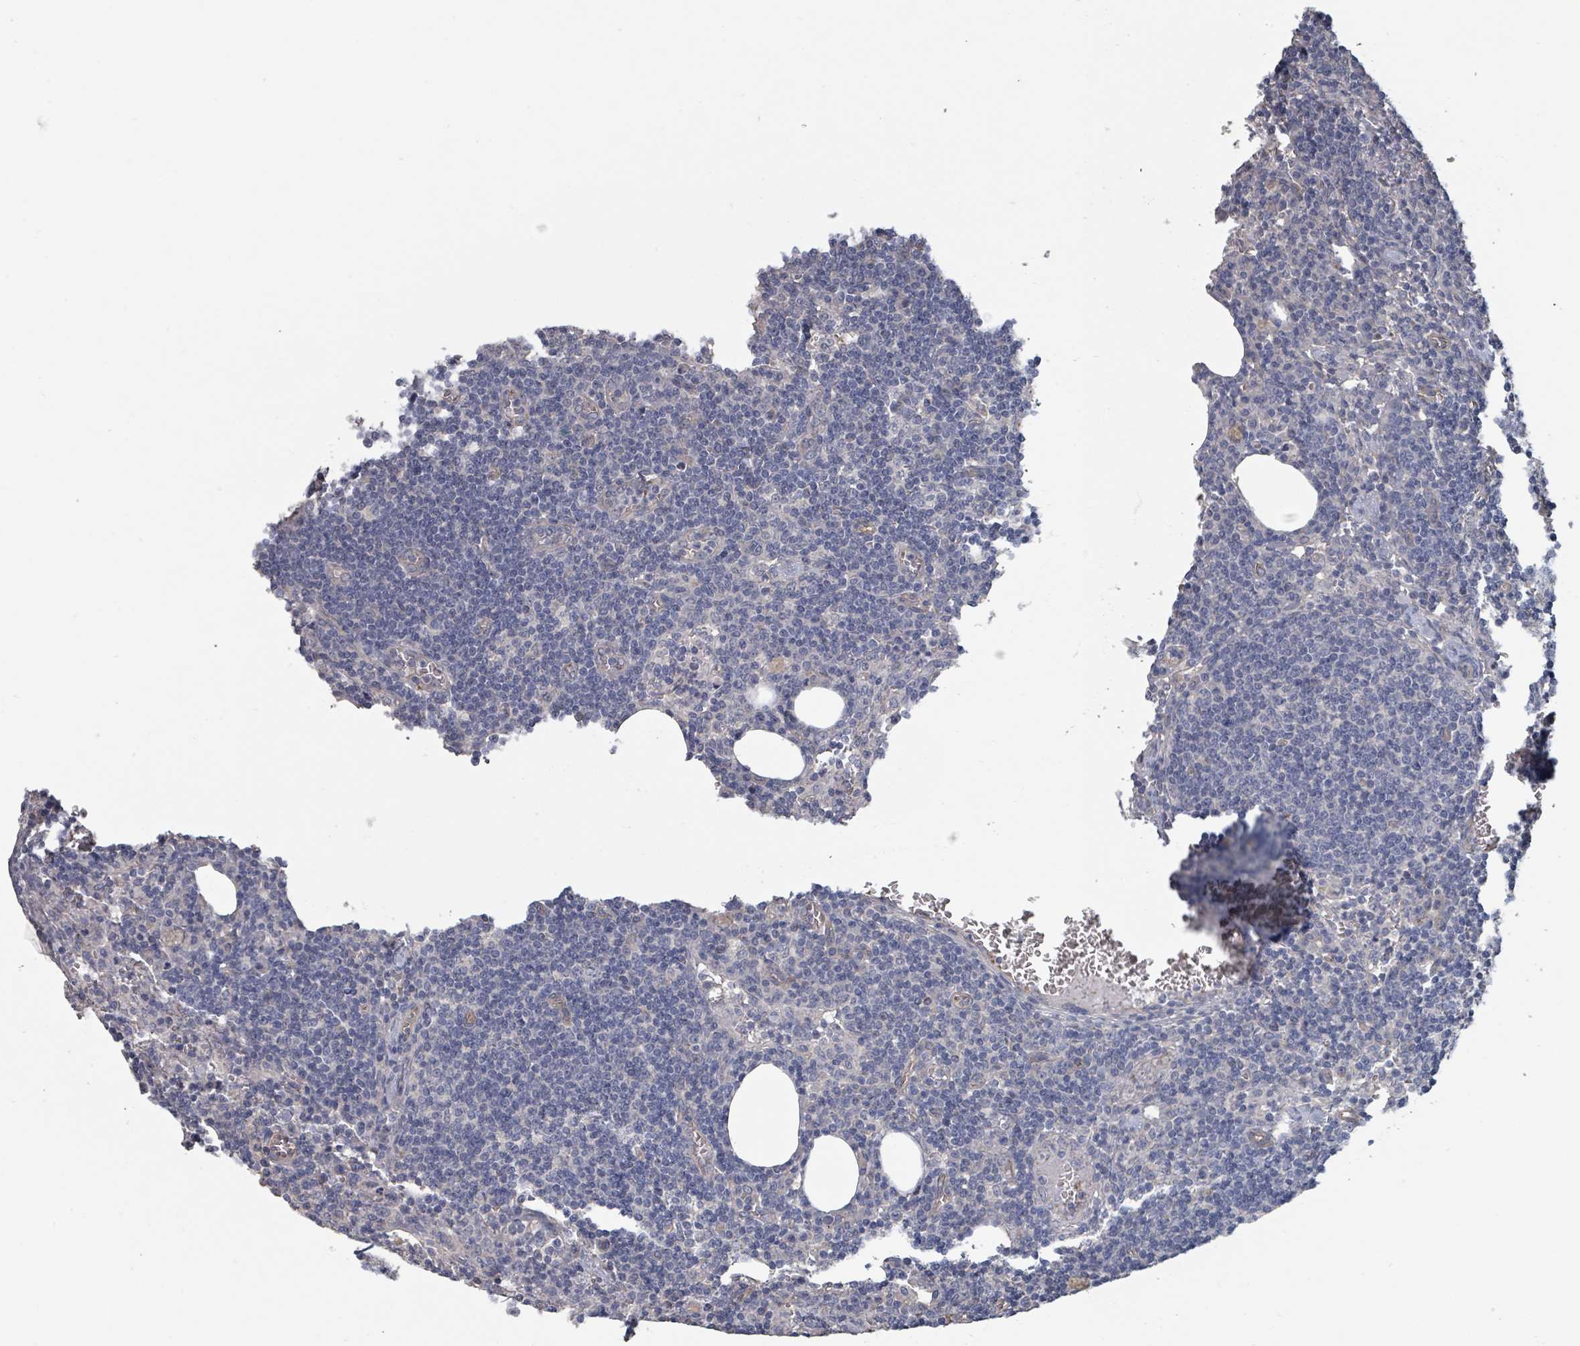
{"staining": {"intensity": "negative", "quantity": "none", "location": "none"}, "tissue": "lymph node", "cell_type": "Germinal center cells", "image_type": "normal", "snomed": [{"axis": "morphology", "description": "Normal tissue, NOS"}, {"axis": "topography", "description": "Lymph node"}], "caption": "This is an immunohistochemistry (IHC) micrograph of benign human lymph node. There is no staining in germinal center cells.", "gene": "PLAUR", "patient": {"sex": "female", "age": 27}}